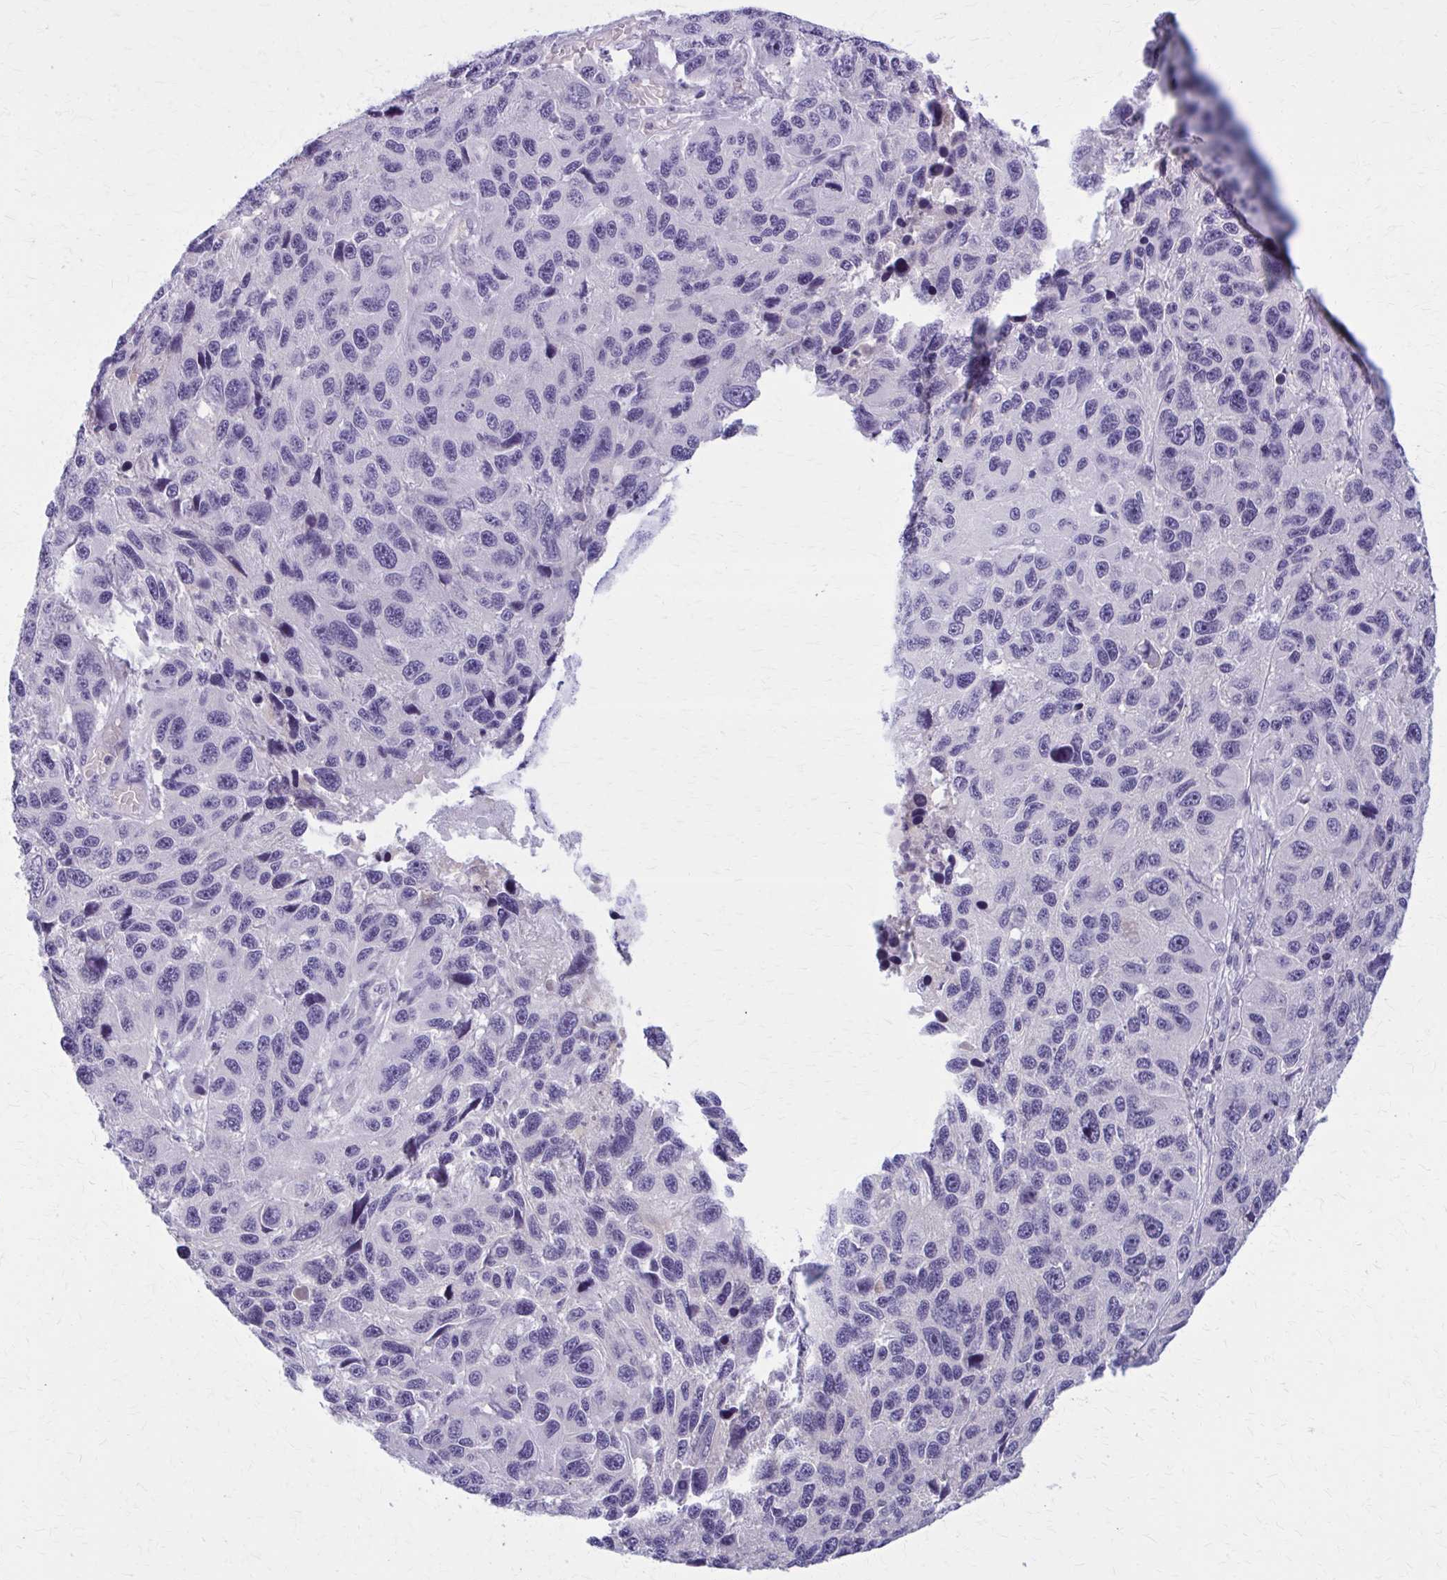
{"staining": {"intensity": "negative", "quantity": "none", "location": "none"}, "tissue": "melanoma", "cell_type": "Tumor cells", "image_type": "cancer", "snomed": [{"axis": "morphology", "description": "Malignant melanoma, NOS"}, {"axis": "topography", "description": "Skin"}], "caption": "Tumor cells are negative for protein expression in human melanoma.", "gene": "OR4A47", "patient": {"sex": "male", "age": 53}}